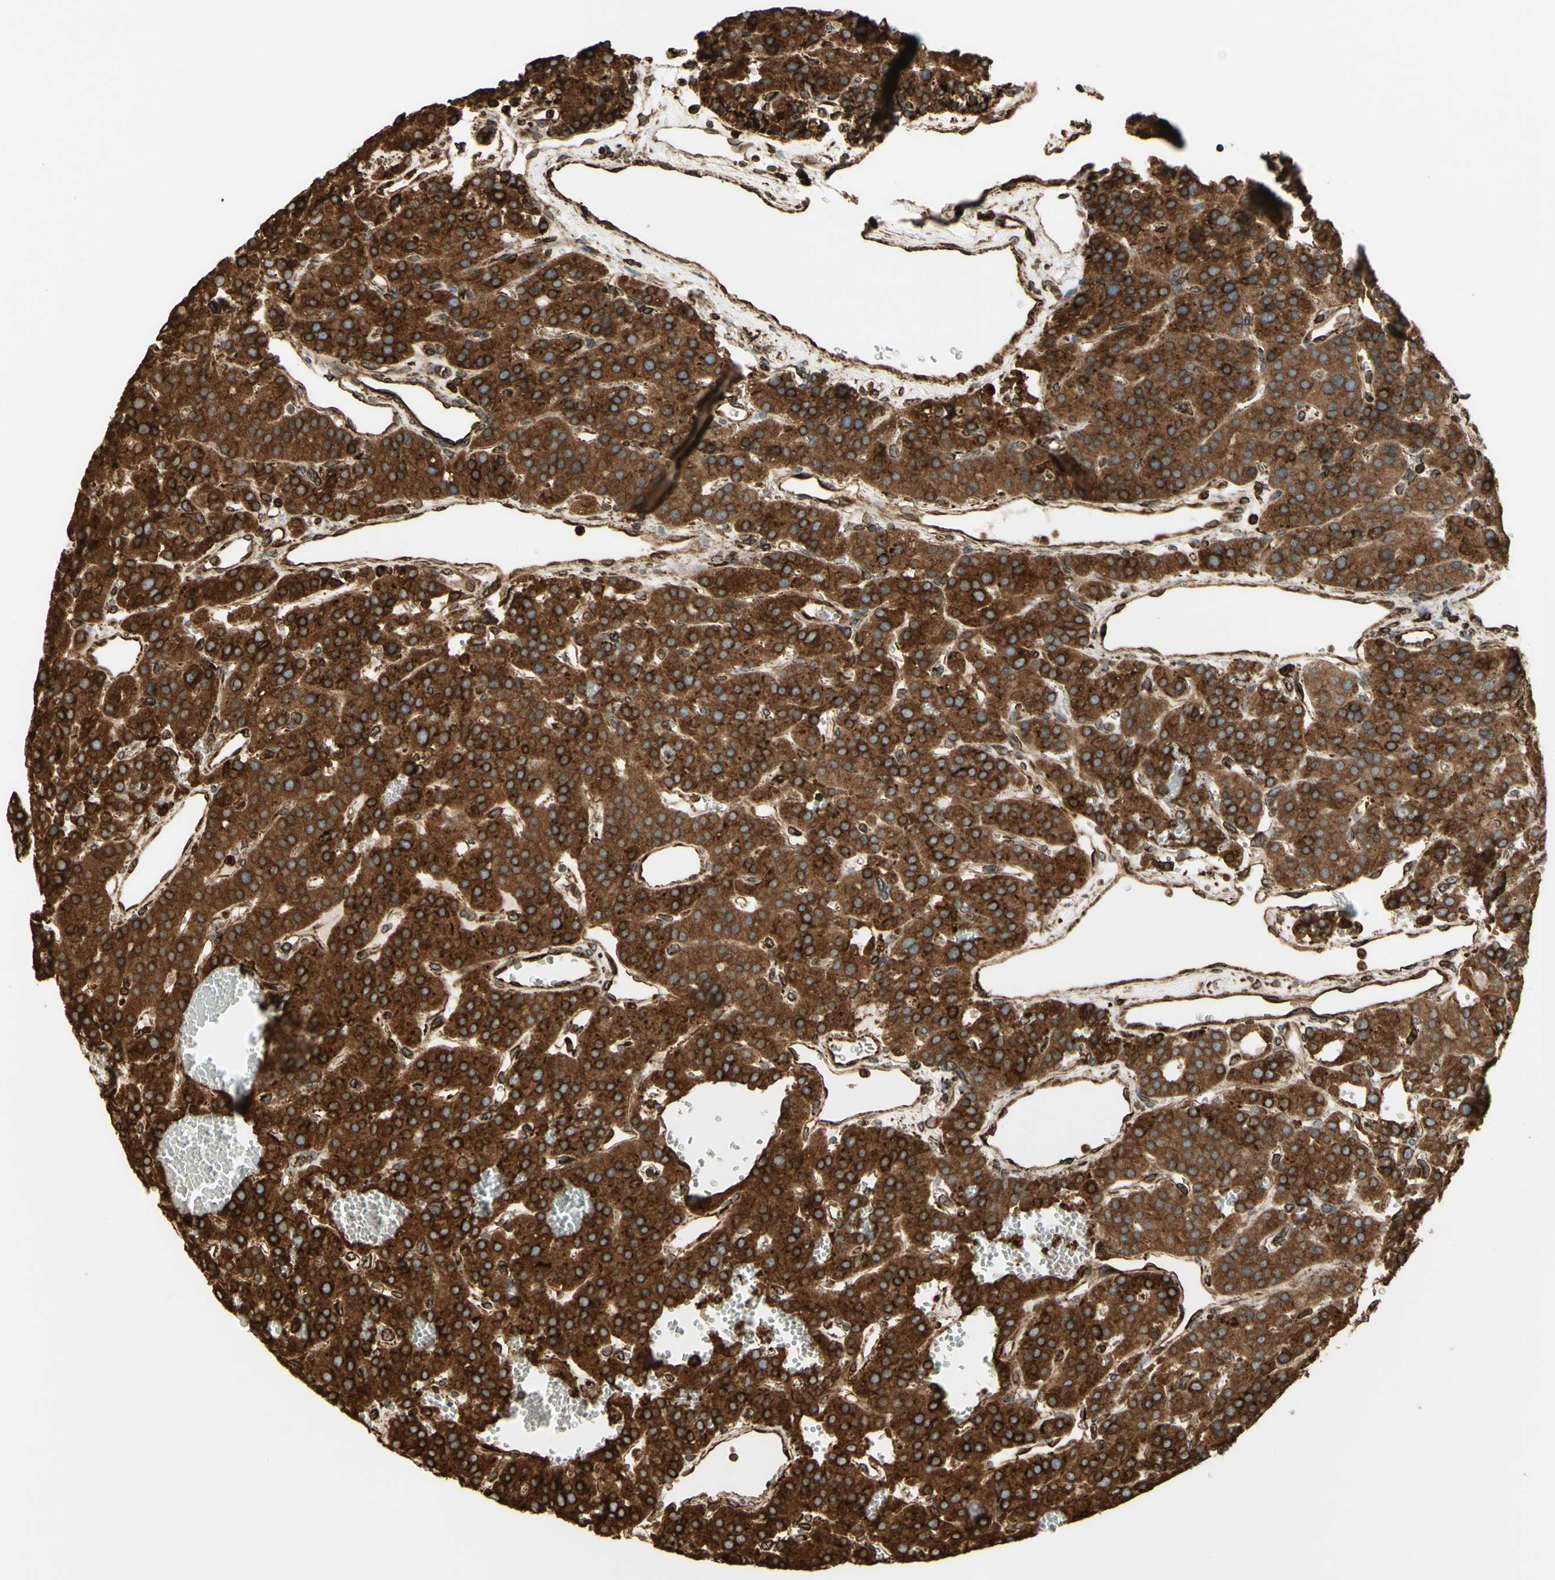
{"staining": {"intensity": "strong", "quantity": ">75%", "location": "cytoplasmic/membranous"}, "tissue": "parathyroid gland", "cell_type": "Glandular cells", "image_type": "normal", "snomed": [{"axis": "morphology", "description": "Normal tissue, NOS"}, {"axis": "morphology", "description": "Adenoma, NOS"}, {"axis": "topography", "description": "Parathyroid gland"}], "caption": "Parathyroid gland stained for a protein (brown) reveals strong cytoplasmic/membranous positive staining in approximately >75% of glandular cells.", "gene": "CANX", "patient": {"sex": "female", "age": 81}}